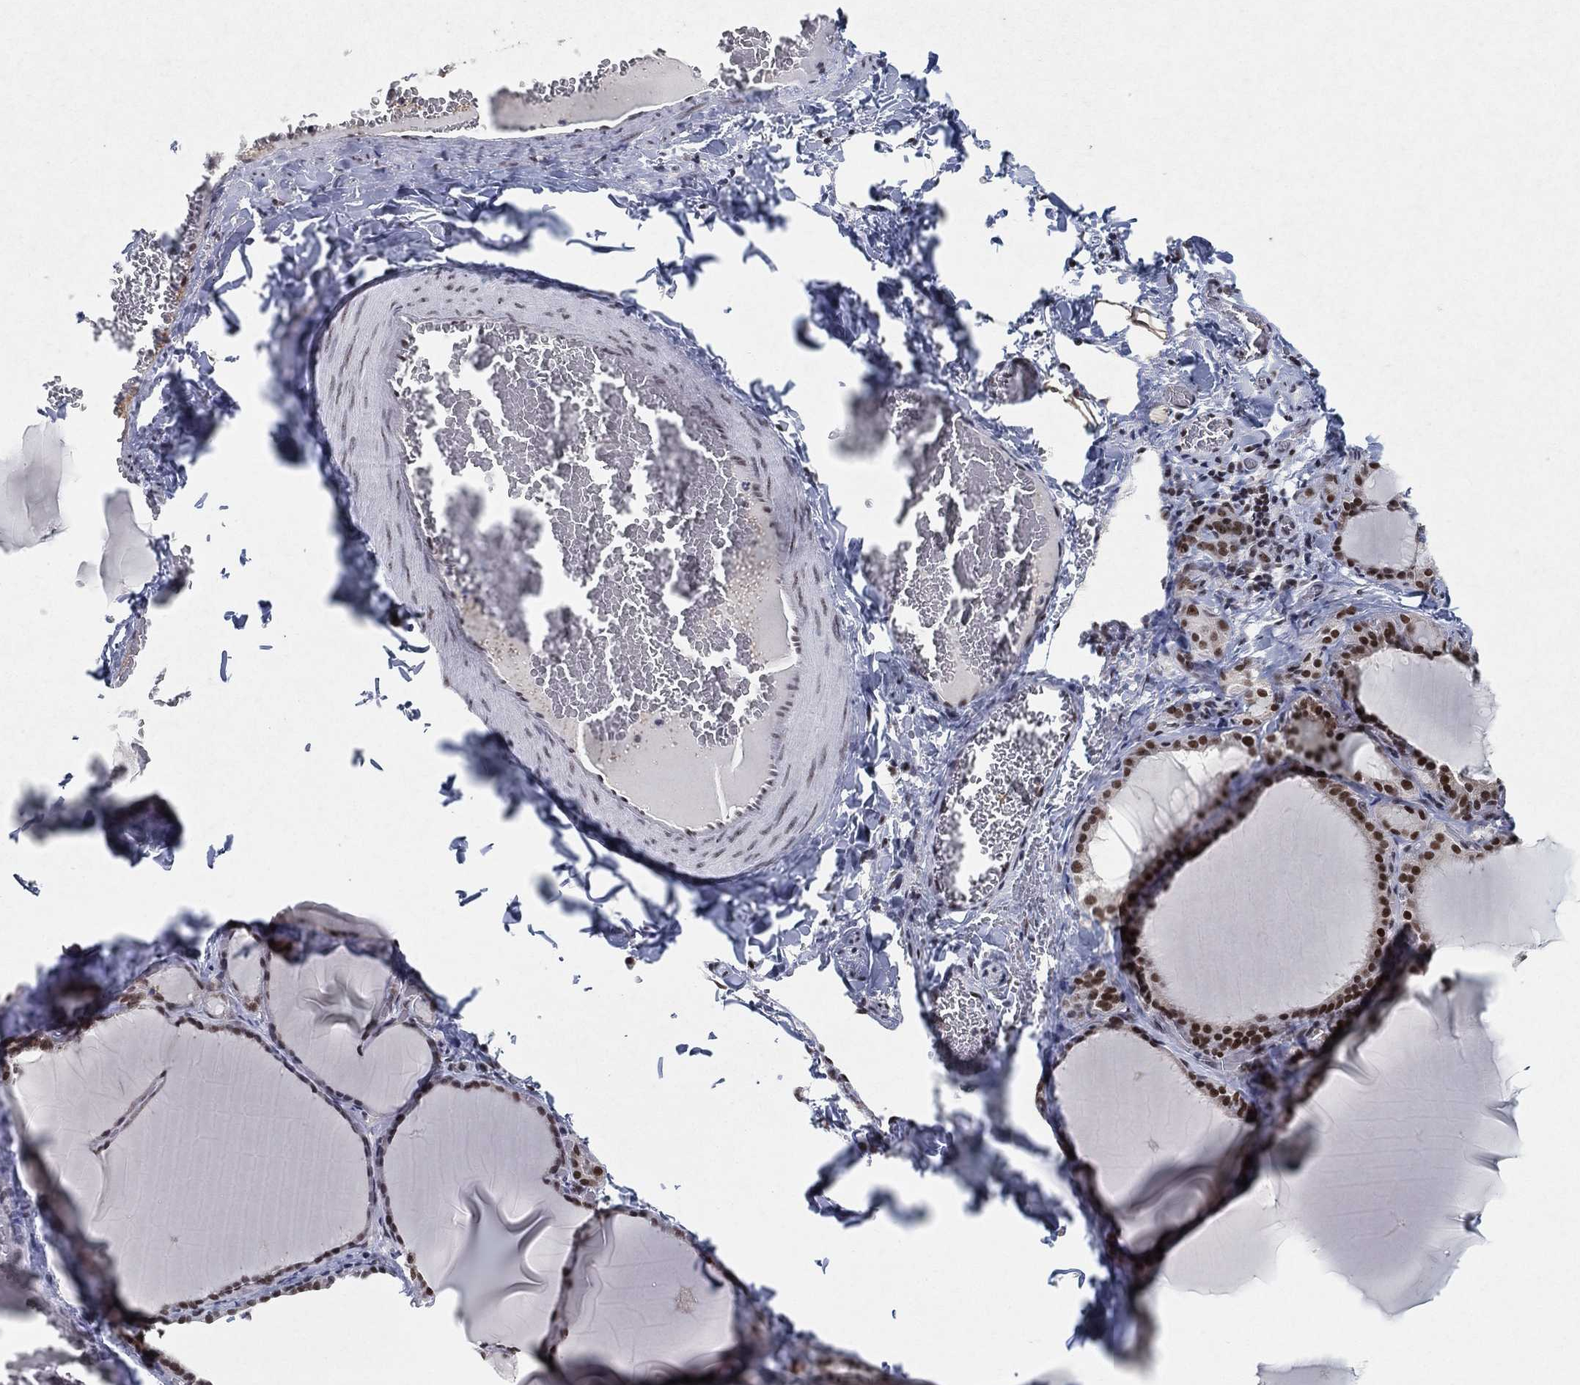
{"staining": {"intensity": "strong", "quantity": ">75%", "location": "nuclear"}, "tissue": "thyroid gland", "cell_type": "Glandular cells", "image_type": "normal", "snomed": [{"axis": "morphology", "description": "Normal tissue, NOS"}, {"axis": "morphology", "description": "Hyperplasia, NOS"}, {"axis": "topography", "description": "Thyroid gland"}], "caption": "Protein staining reveals strong nuclear staining in about >75% of glandular cells in normal thyroid gland. (DAB (3,3'-diaminobenzidine) = brown stain, brightfield microscopy at high magnification).", "gene": "DDX27", "patient": {"sex": "female", "age": 27}}